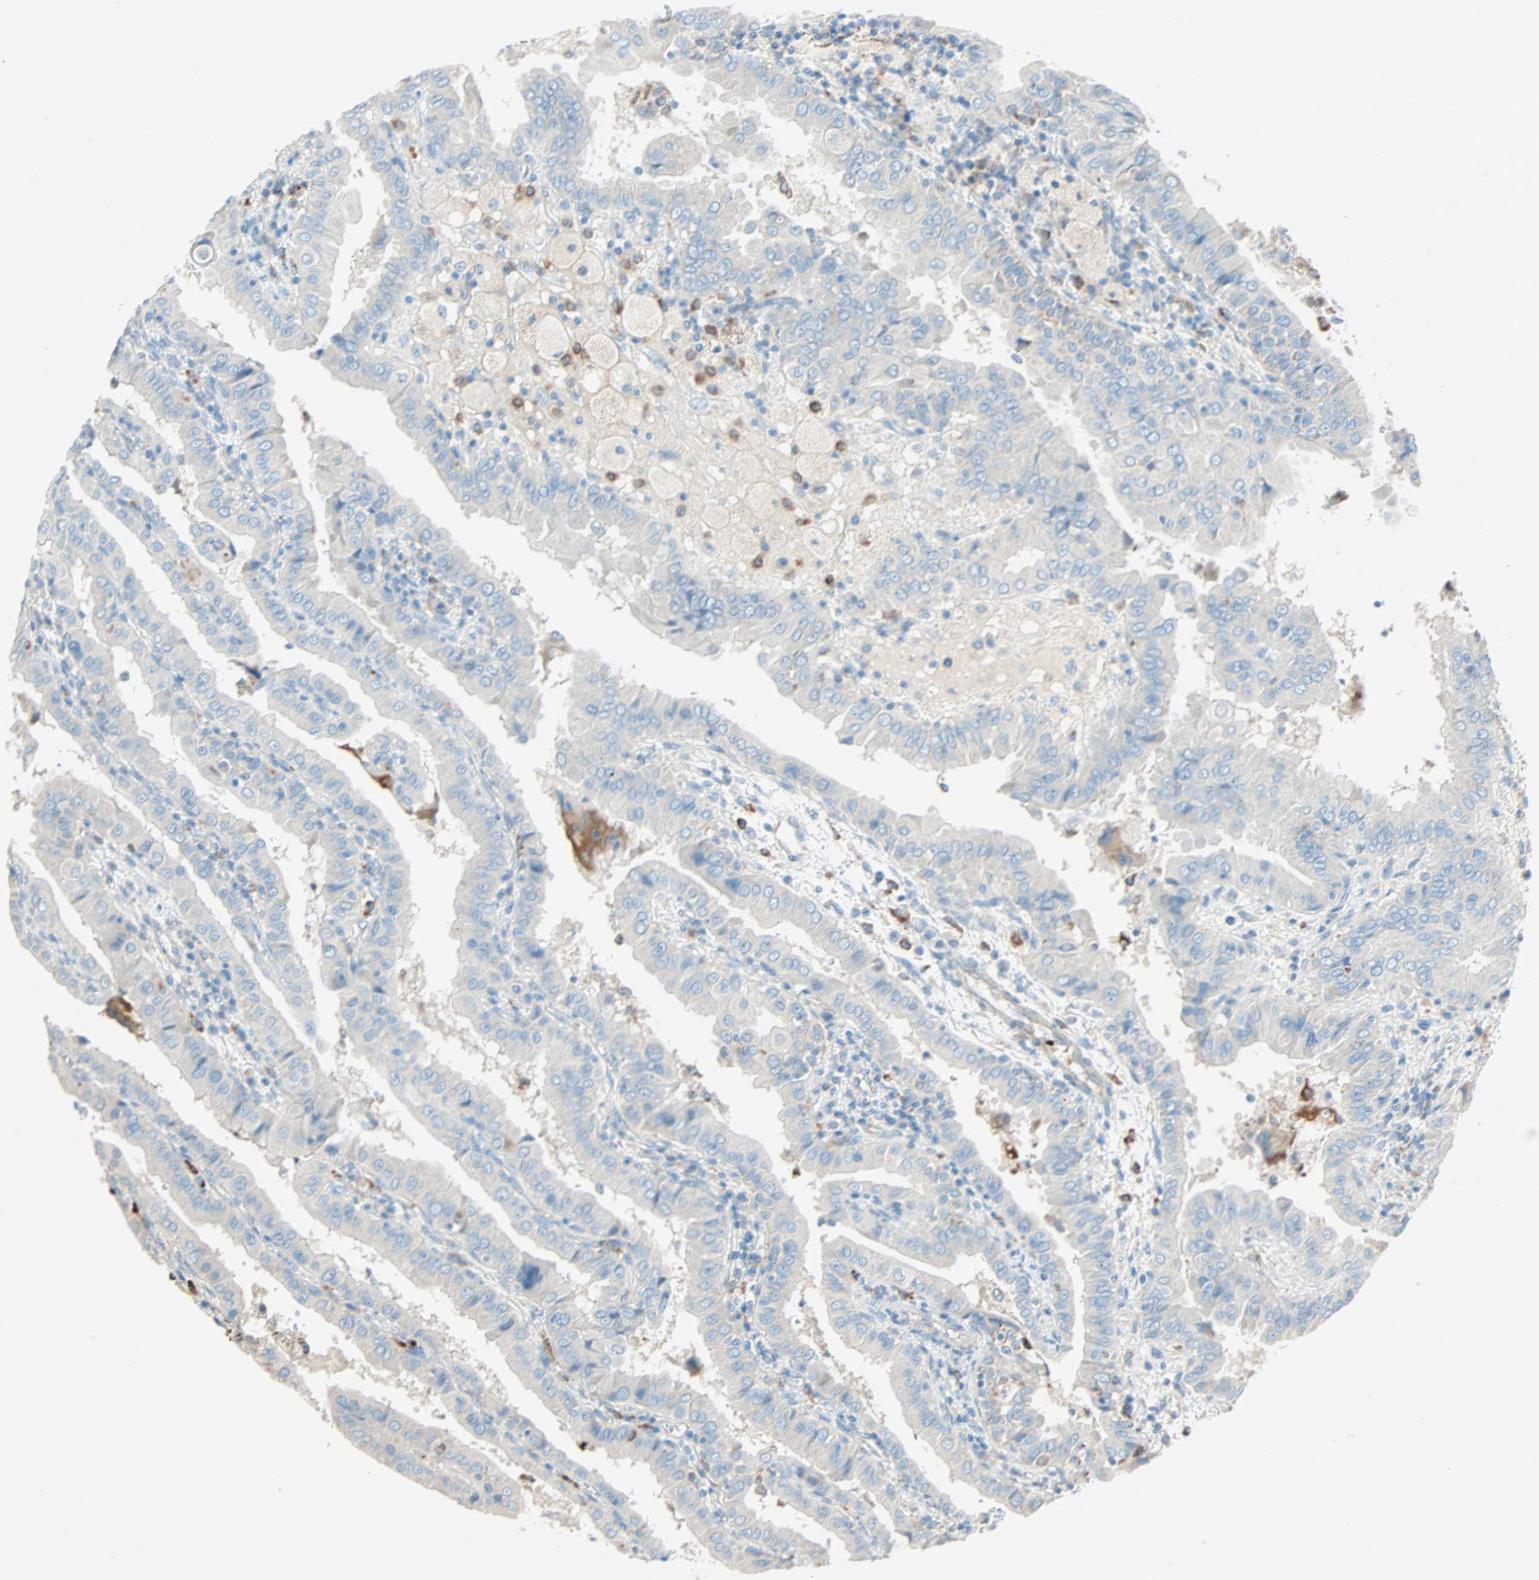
{"staining": {"intensity": "weak", "quantity": ">75%", "location": "cytoplasmic/membranous"}, "tissue": "thyroid cancer", "cell_type": "Tumor cells", "image_type": "cancer", "snomed": [{"axis": "morphology", "description": "Papillary adenocarcinoma, NOS"}, {"axis": "topography", "description": "Thyroid gland"}], "caption": "Weak cytoplasmic/membranous positivity for a protein is appreciated in about >75% of tumor cells of papillary adenocarcinoma (thyroid) using IHC.", "gene": "LY6G6F", "patient": {"sex": "male", "age": 33}}